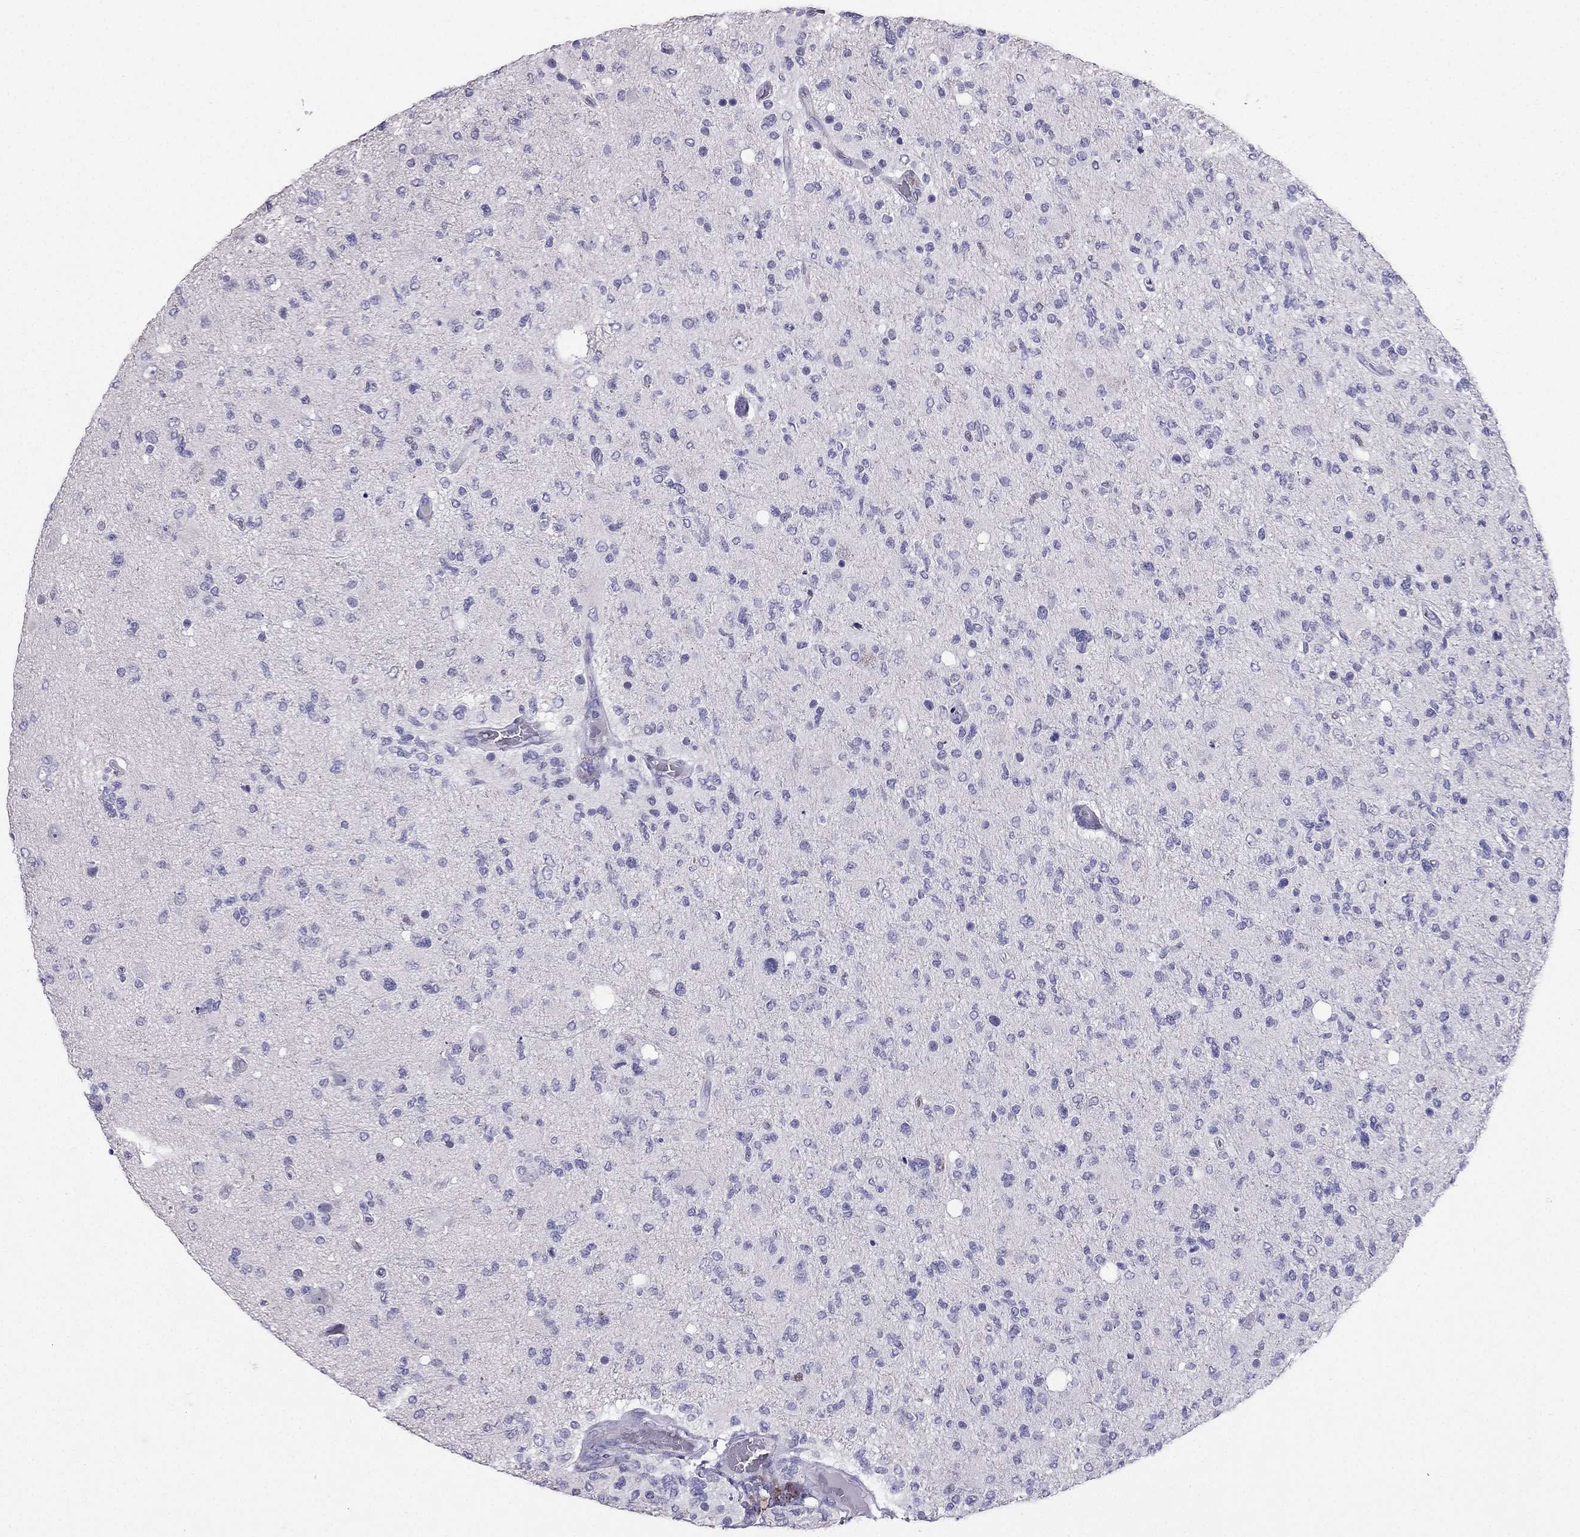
{"staining": {"intensity": "negative", "quantity": "none", "location": "none"}, "tissue": "glioma", "cell_type": "Tumor cells", "image_type": "cancer", "snomed": [{"axis": "morphology", "description": "Glioma, malignant, High grade"}, {"axis": "topography", "description": "Cerebral cortex"}], "caption": "Malignant high-grade glioma was stained to show a protein in brown. There is no significant expression in tumor cells.", "gene": "ARID3A", "patient": {"sex": "male", "age": 70}}